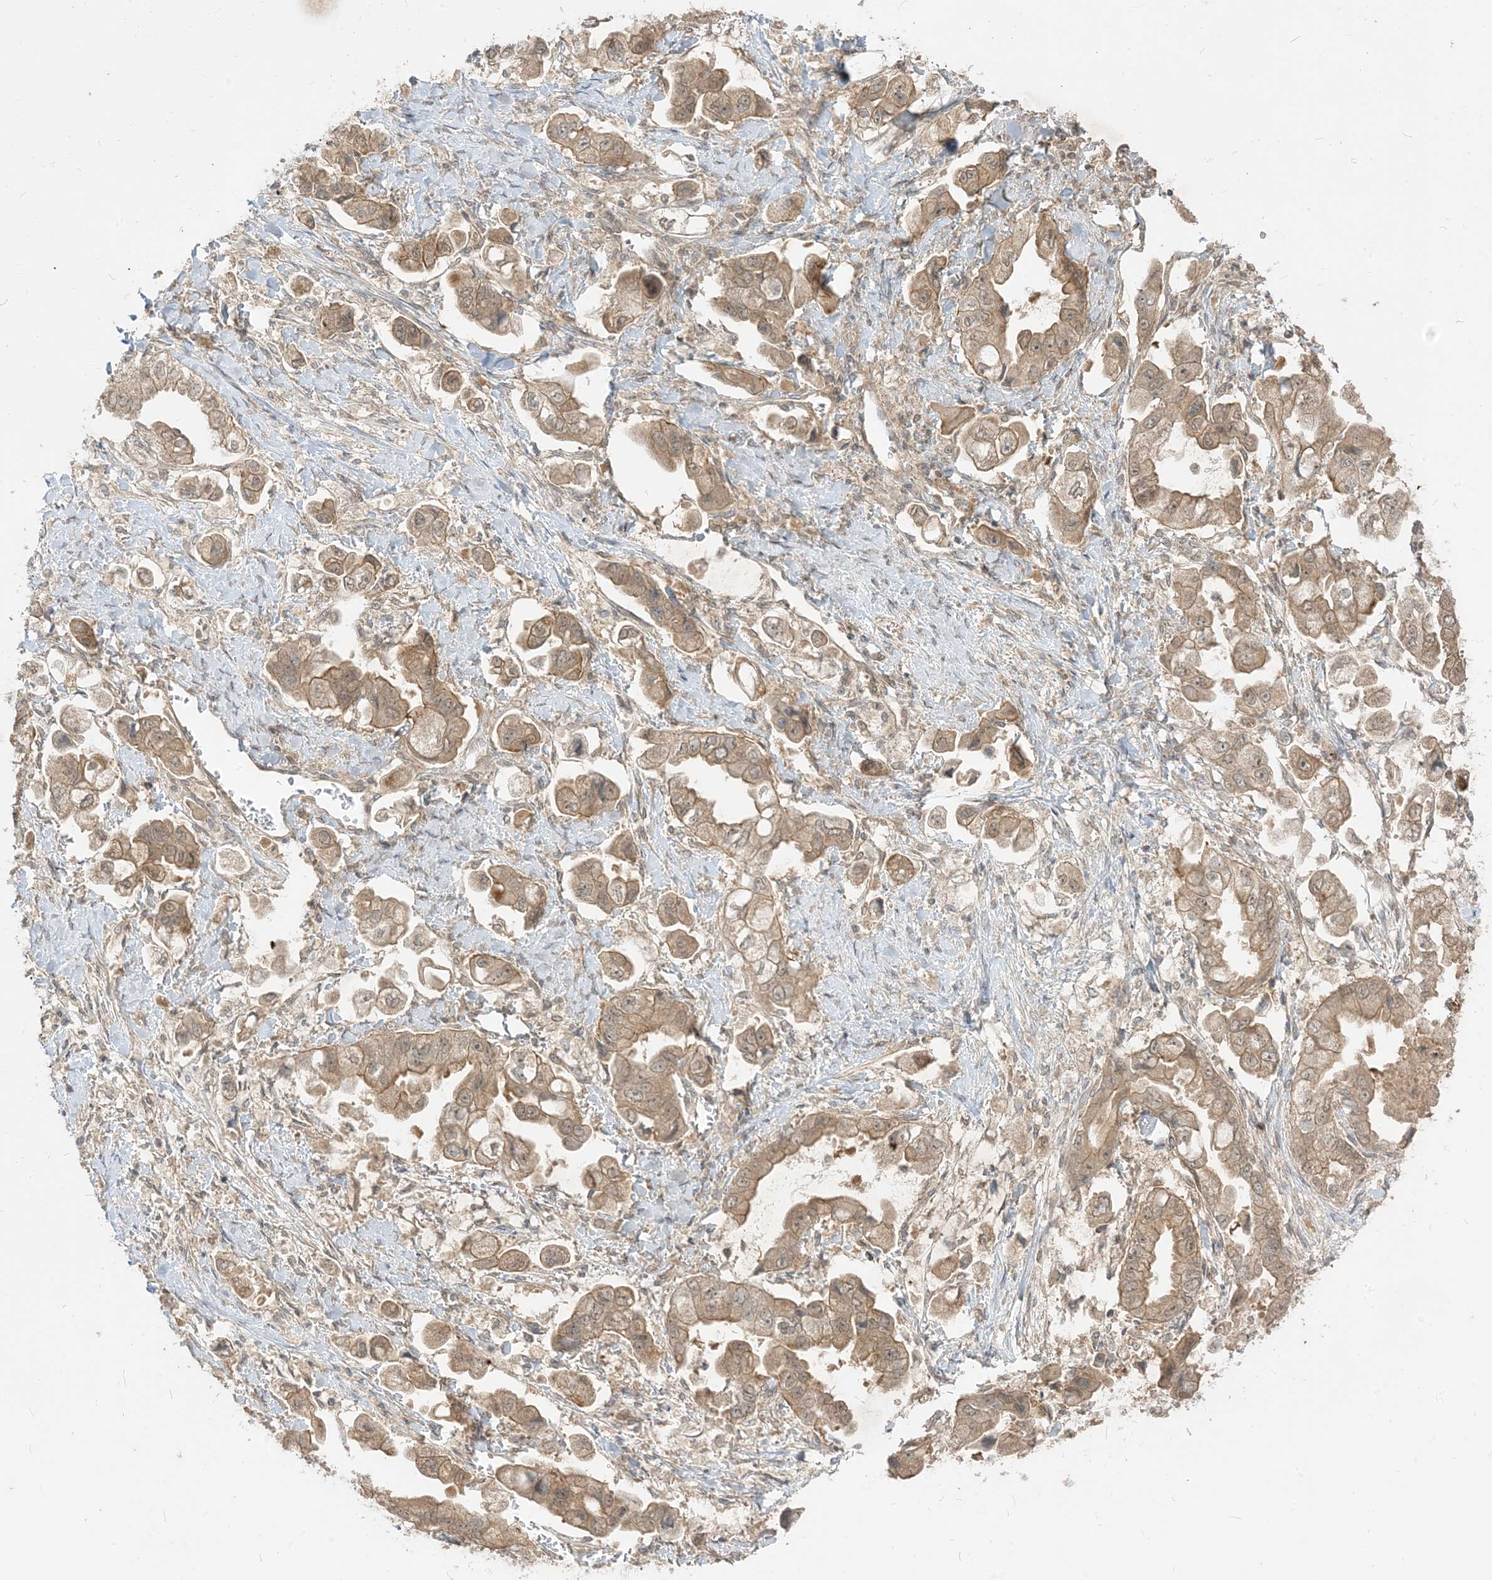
{"staining": {"intensity": "moderate", "quantity": ">75%", "location": "cytoplasmic/membranous"}, "tissue": "stomach cancer", "cell_type": "Tumor cells", "image_type": "cancer", "snomed": [{"axis": "morphology", "description": "Adenocarcinoma, NOS"}, {"axis": "topography", "description": "Stomach"}], "caption": "Protein staining of stomach cancer tissue demonstrates moderate cytoplasmic/membranous expression in about >75% of tumor cells.", "gene": "TBCC", "patient": {"sex": "male", "age": 62}}